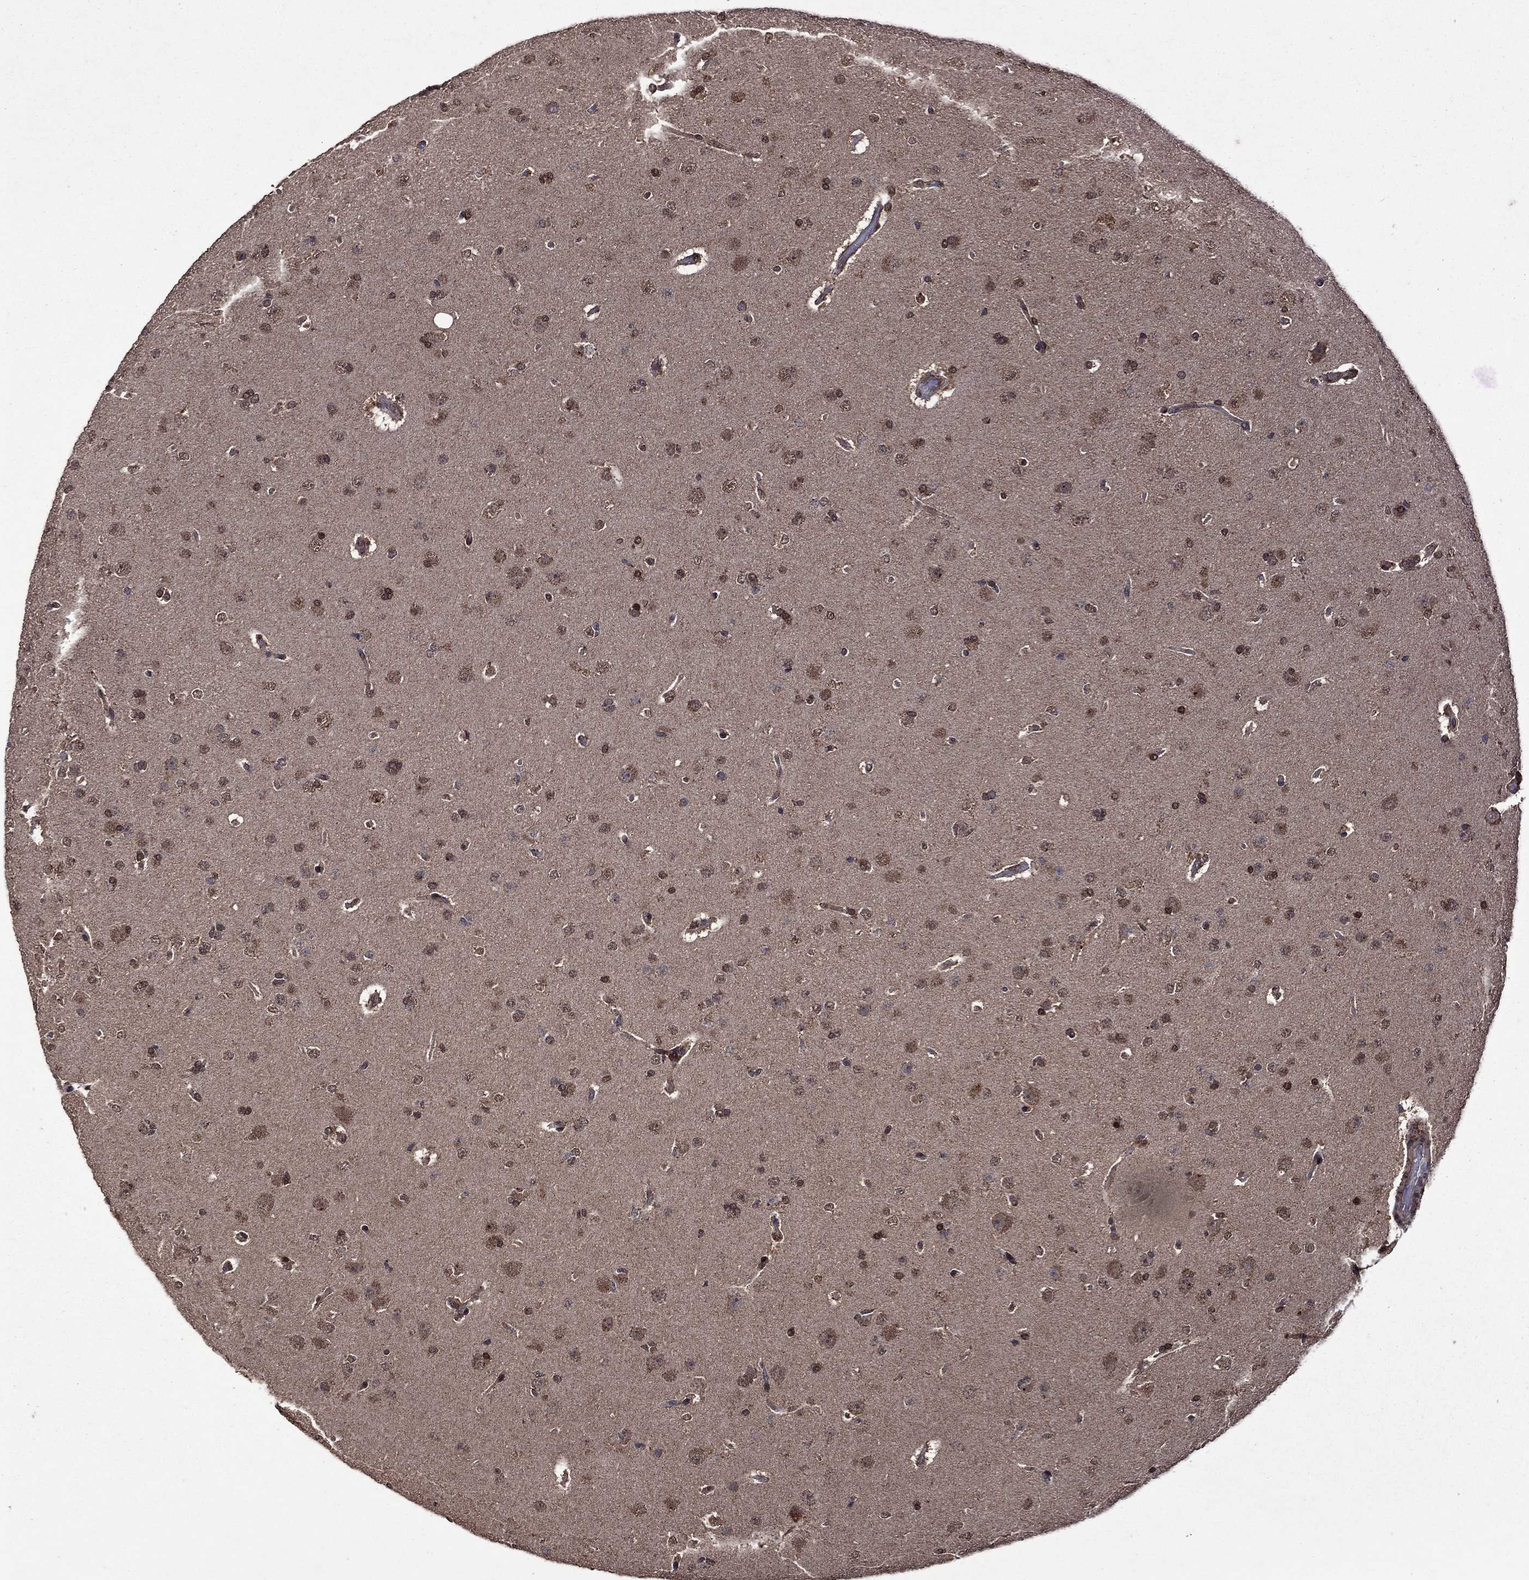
{"staining": {"intensity": "moderate", "quantity": ">75%", "location": "cytoplasmic/membranous,nuclear"}, "tissue": "glioma", "cell_type": "Tumor cells", "image_type": "cancer", "snomed": [{"axis": "morphology", "description": "Glioma, malignant, NOS"}, {"axis": "topography", "description": "Cerebral cortex"}], "caption": "This photomicrograph exhibits glioma stained with immunohistochemistry to label a protein in brown. The cytoplasmic/membranous and nuclear of tumor cells show moderate positivity for the protein. Nuclei are counter-stained blue.", "gene": "ITM2B", "patient": {"sex": "male", "age": 58}}